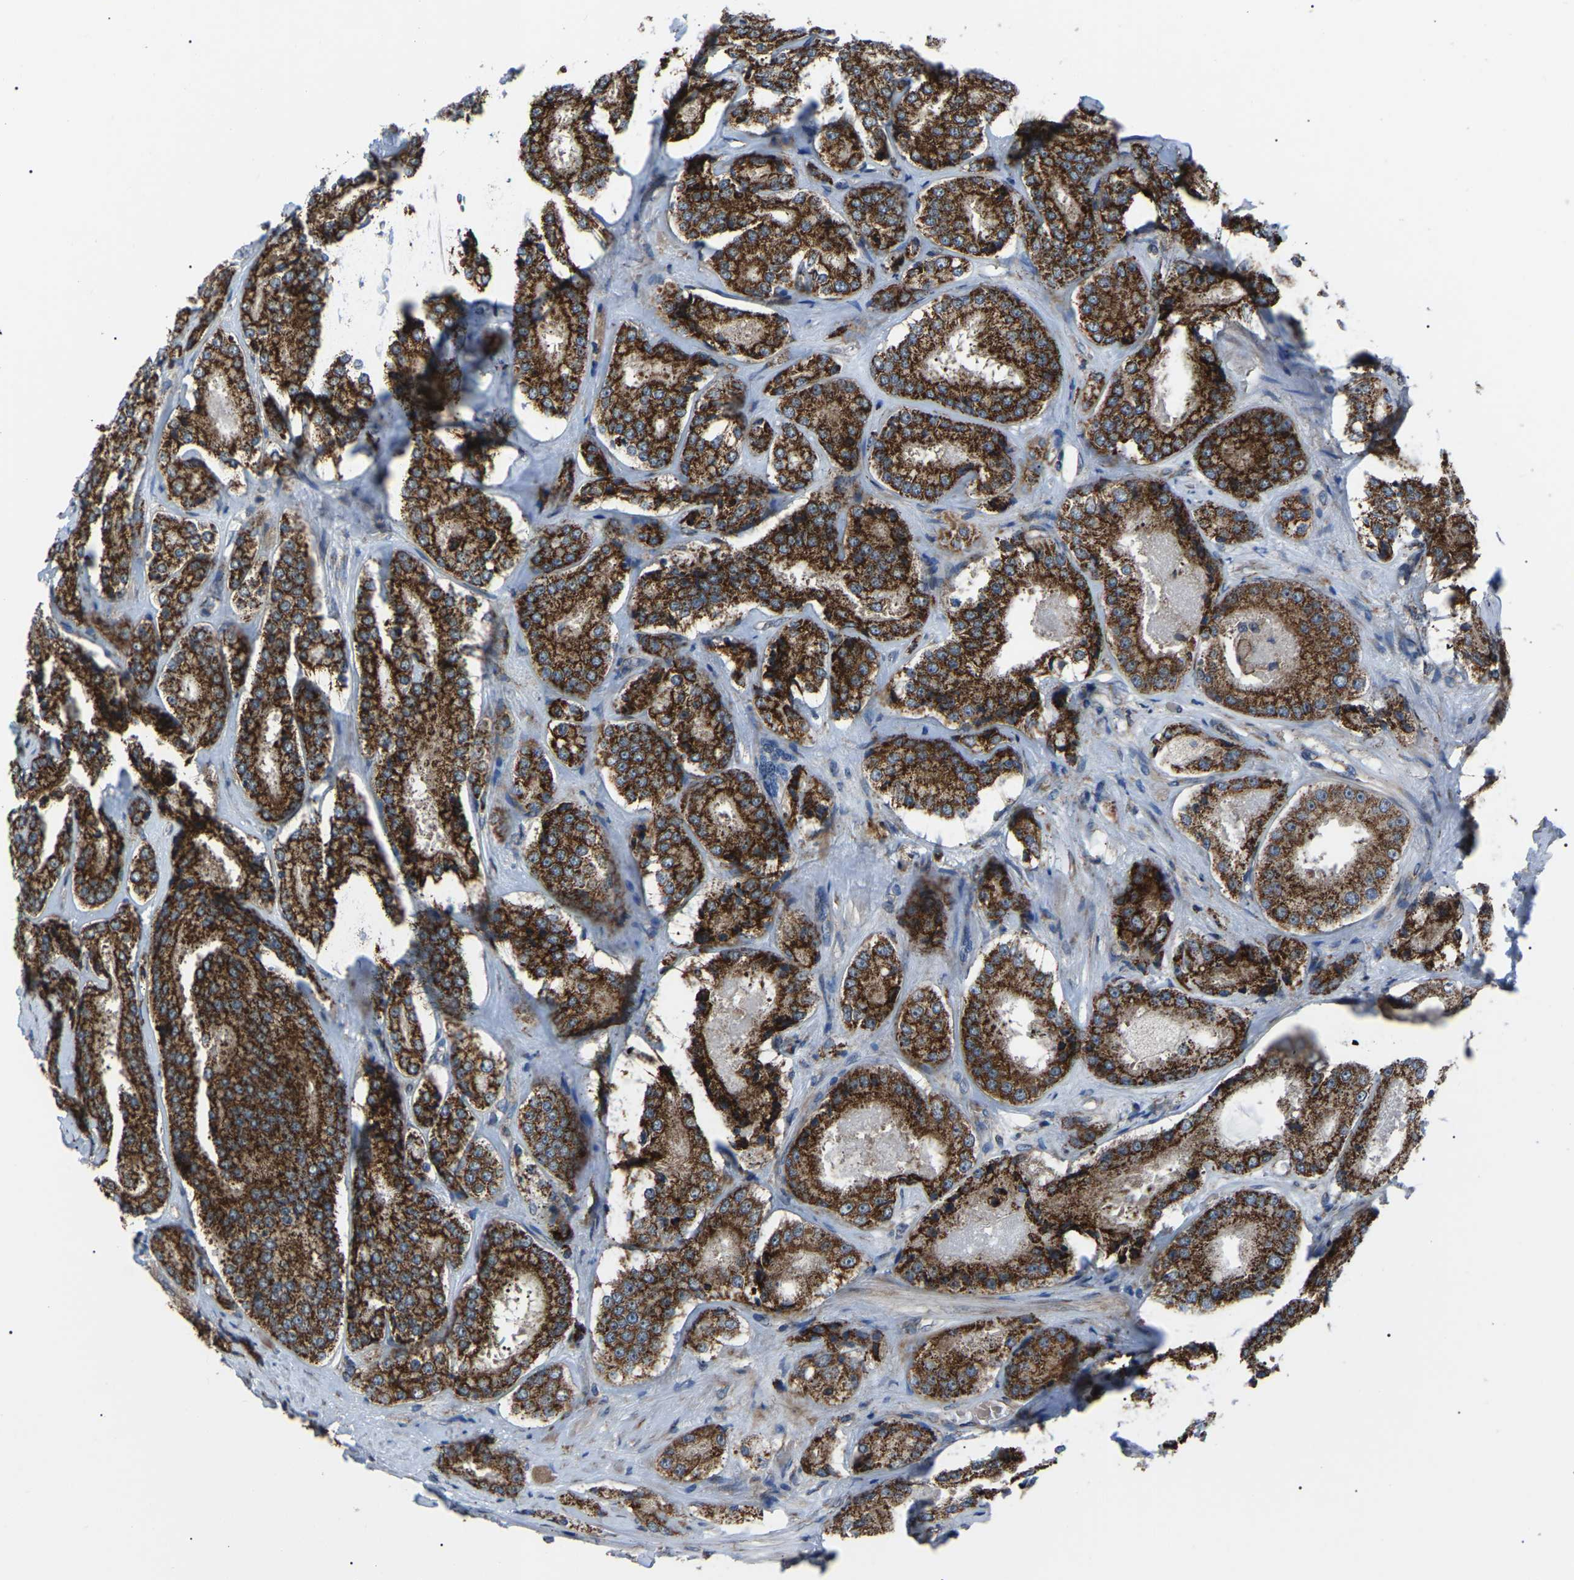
{"staining": {"intensity": "strong", "quantity": ">75%", "location": "cytoplasmic/membranous"}, "tissue": "prostate cancer", "cell_type": "Tumor cells", "image_type": "cancer", "snomed": [{"axis": "morphology", "description": "Adenocarcinoma, High grade"}, {"axis": "topography", "description": "Prostate"}], "caption": "Prostate cancer (adenocarcinoma (high-grade)) tissue demonstrates strong cytoplasmic/membranous positivity in about >75% of tumor cells", "gene": "AGO2", "patient": {"sex": "male", "age": 65}}